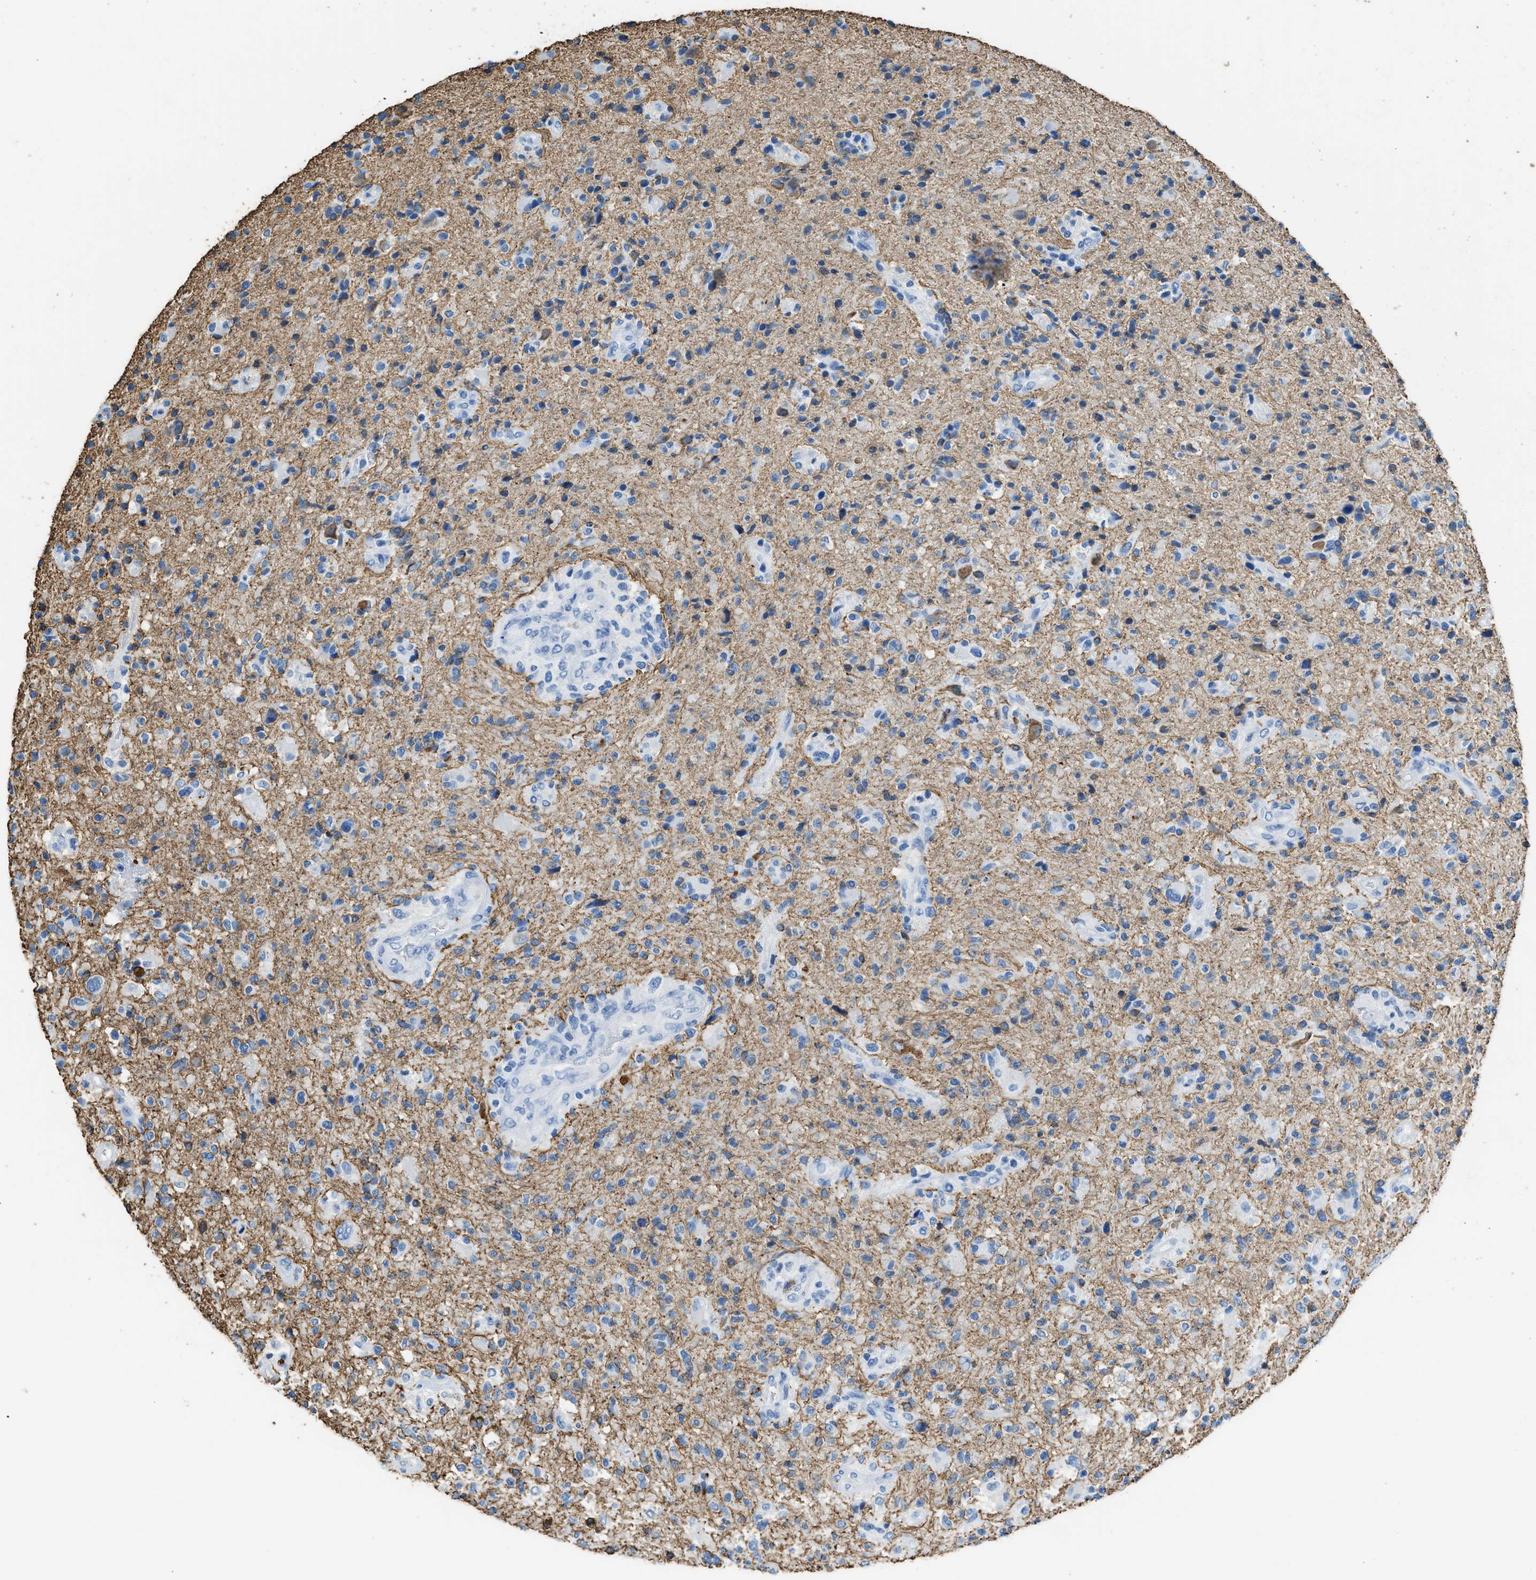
{"staining": {"intensity": "moderate", "quantity": "<25%", "location": "cytoplasmic/membranous"}, "tissue": "glioma", "cell_type": "Tumor cells", "image_type": "cancer", "snomed": [{"axis": "morphology", "description": "Glioma, malignant, High grade"}, {"axis": "topography", "description": "Brain"}], "caption": "Immunohistochemistry (IHC) photomicrograph of neoplastic tissue: high-grade glioma (malignant) stained using immunohistochemistry (IHC) shows low levels of moderate protein expression localized specifically in the cytoplasmic/membranous of tumor cells, appearing as a cytoplasmic/membranous brown color.", "gene": "FAIM2", "patient": {"sex": "male", "age": 72}}